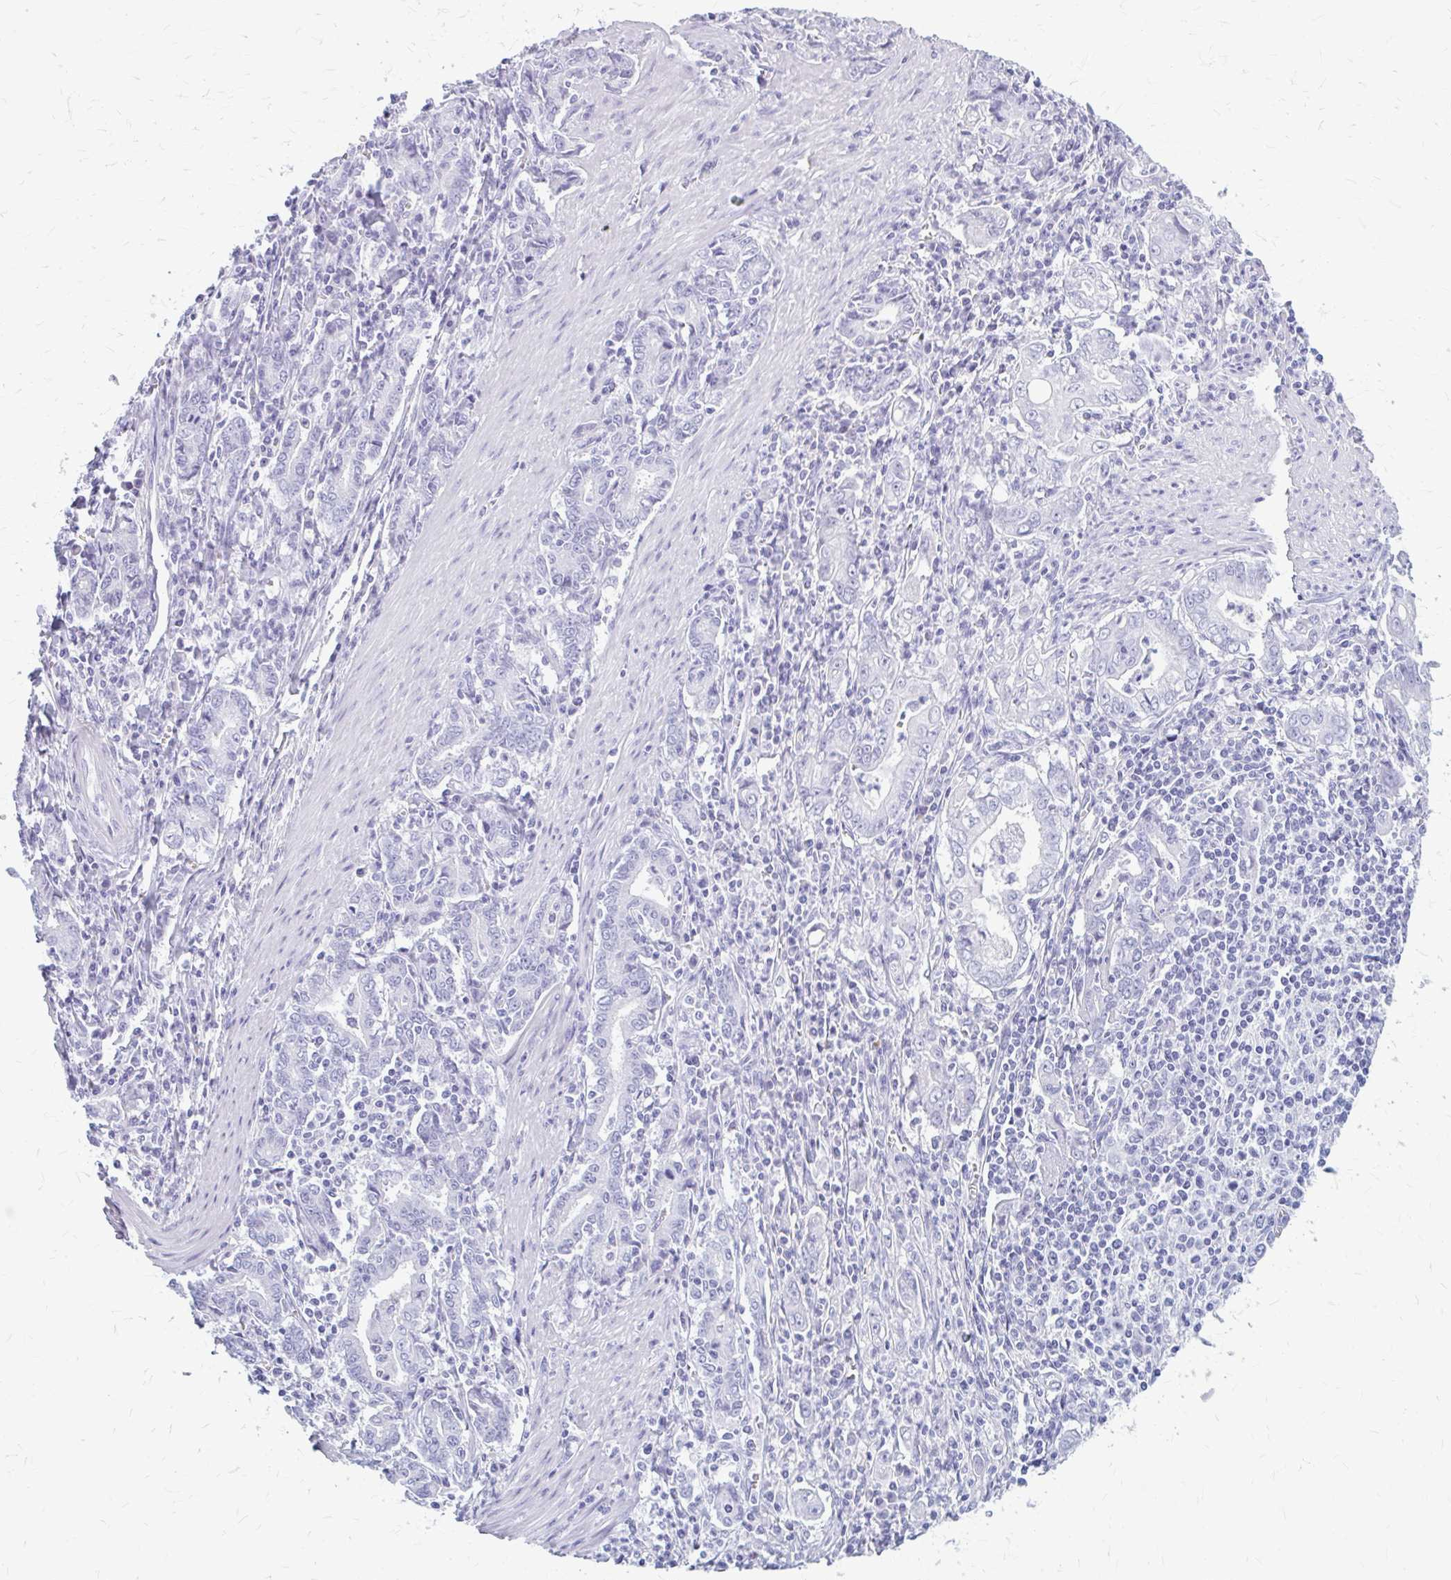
{"staining": {"intensity": "negative", "quantity": "none", "location": "none"}, "tissue": "stomach cancer", "cell_type": "Tumor cells", "image_type": "cancer", "snomed": [{"axis": "morphology", "description": "Adenocarcinoma, NOS"}, {"axis": "topography", "description": "Stomach, upper"}], "caption": "The immunohistochemistry photomicrograph has no significant staining in tumor cells of adenocarcinoma (stomach) tissue.", "gene": "KLHDC7A", "patient": {"sex": "female", "age": 79}}